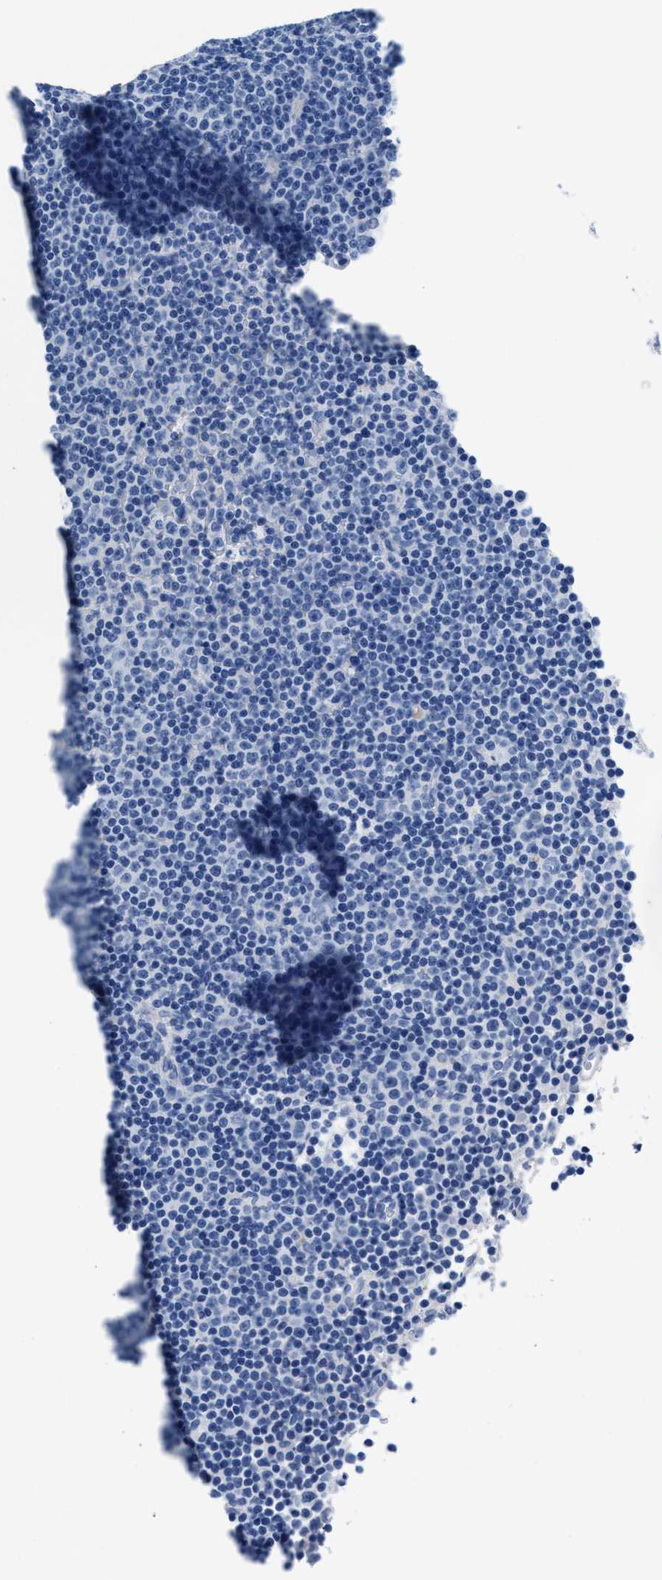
{"staining": {"intensity": "negative", "quantity": "none", "location": "none"}, "tissue": "lymphoma", "cell_type": "Tumor cells", "image_type": "cancer", "snomed": [{"axis": "morphology", "description": "Malignant lymphoma, non-Hodgkin's type, Low grade"}, {"axis": "topography", "description": "Lymph node"}], "caption": "DAB immunohistochemical staining of human lymphoma shows no significant staining in tumor cells.", "gene": "SLFN13", "patient": {"sex": "female", "age": 67}}